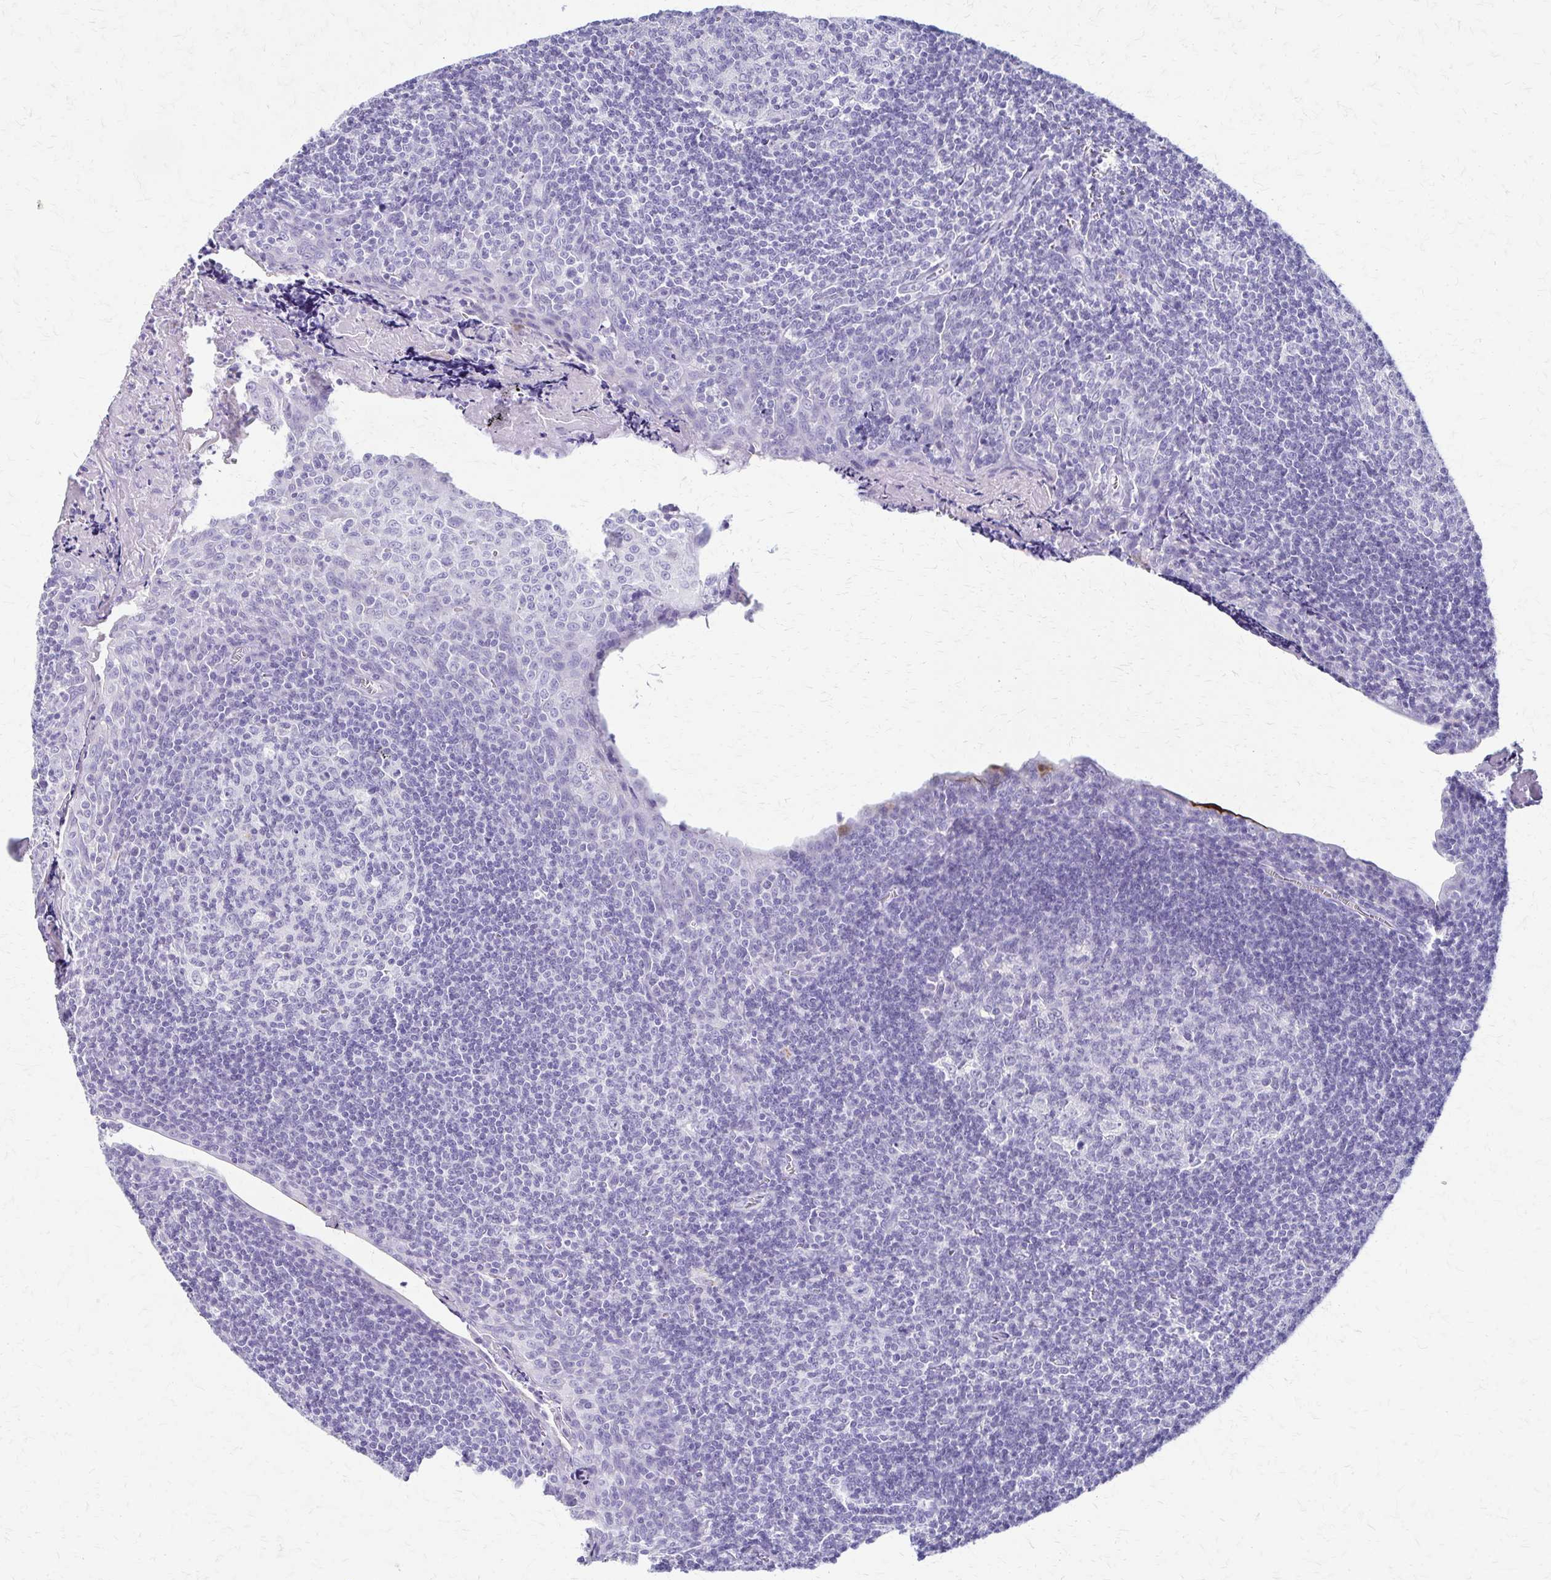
{"staining": {"intensity": "negative", "quantity": "none", "location": "none"}, "tissue": "tonsil", "cell_type": "Germinal center cells", "image_type": "normal", "snomed": [{"axis": "morphology", "description": "Normal tissue, NOS"}, {"axis": "morphology", "description": "Inflammation, NOS"}, {"axis": "topography", "description": "Tonsil"}], "caption": "The immunohistochemistry photomicrograph has no significant expression in germinal center cells of tonsil.", "gene": "ZSCAN5B", "patient": {"sex": "female", "age": 31}}